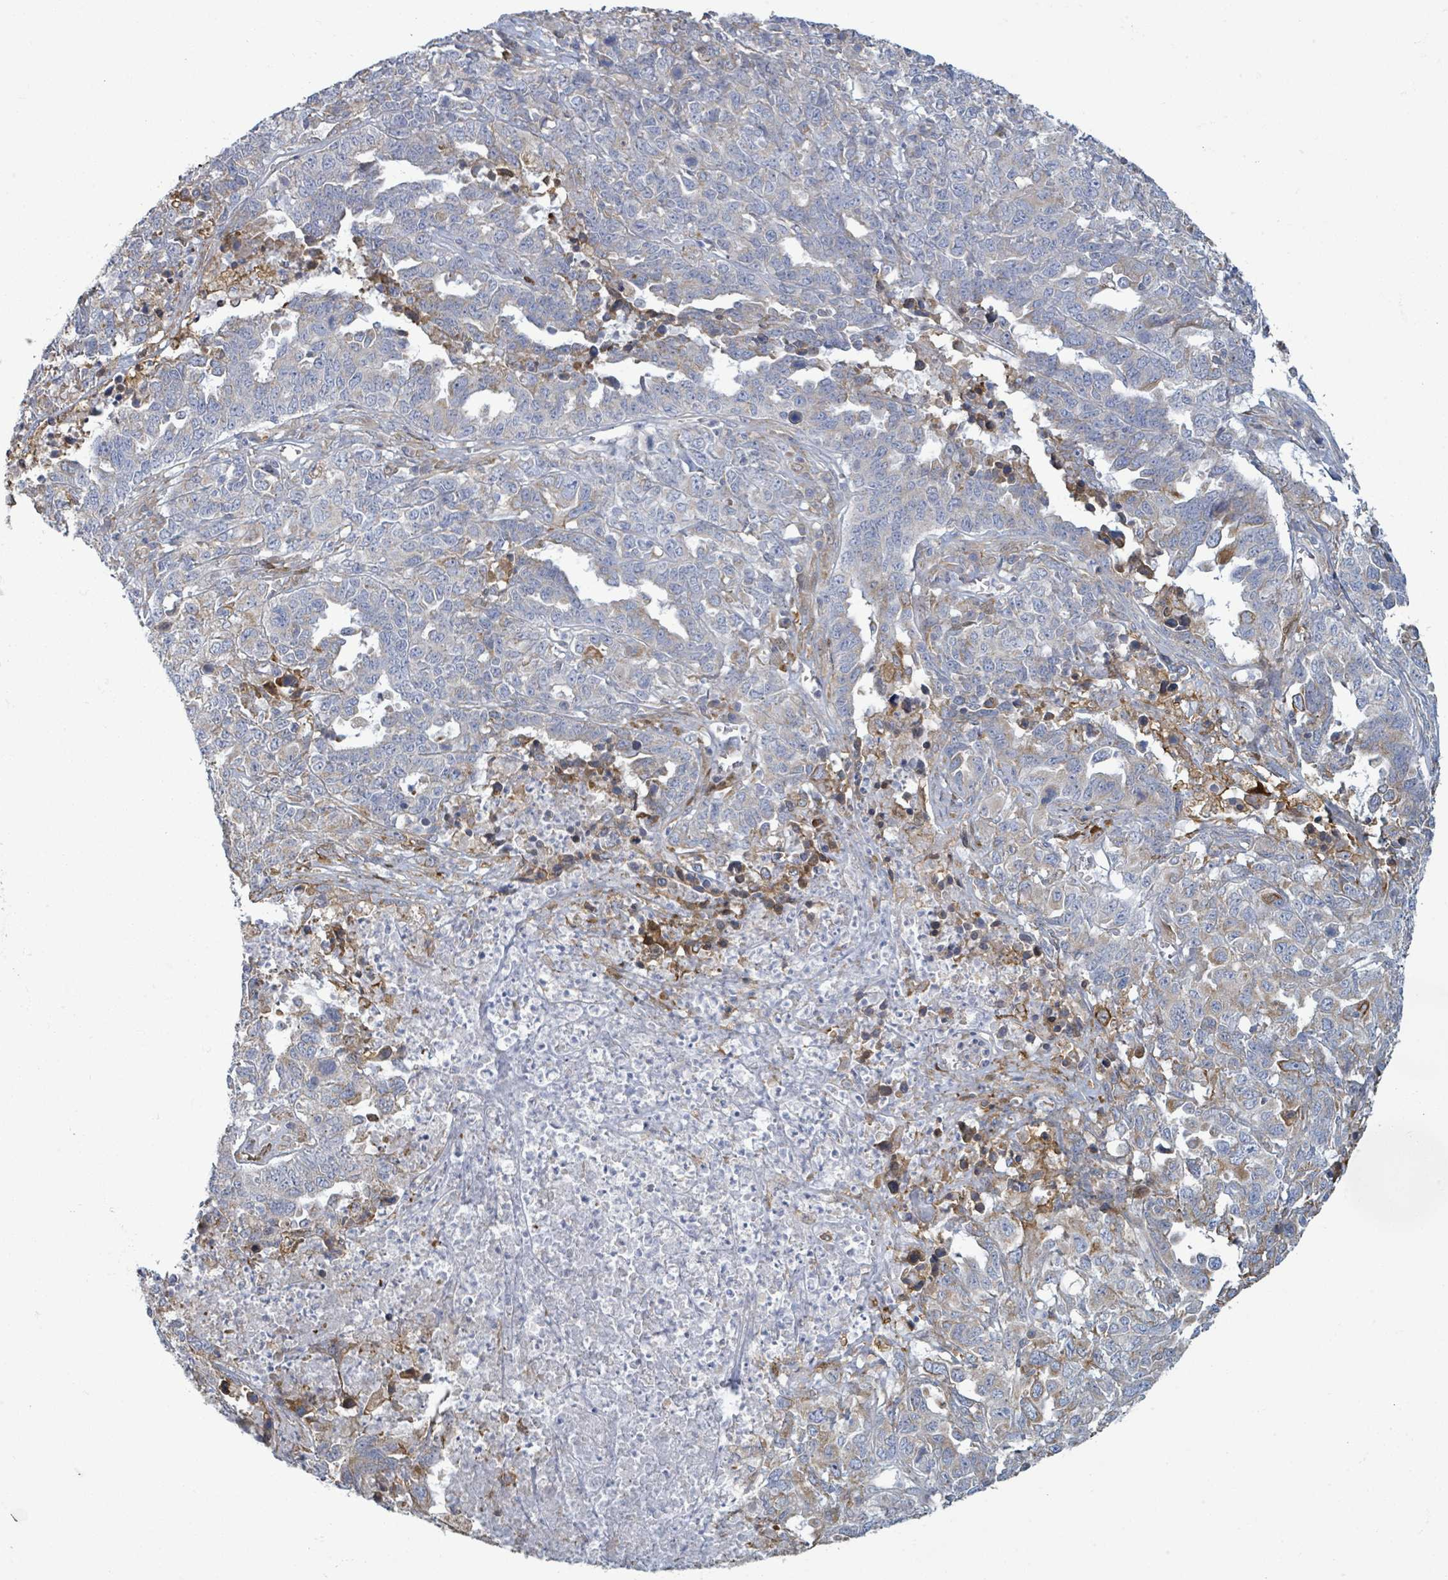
{"staining": {"intensity": "moderate", "quantity": "<25%", "location": "cytoplasmic/membranous"}, "tissue": "ovarian cancer", "cell_type": "Tumor cells", "image_type": "cancer", "snomed": [{"axis": "morphology", "description": "Carcinoma, endometroid"}, {"axis": "topography", "description": "Ovary"}], "caption": "About <25% of tumor cells in human endometroid carcinoma (ovarian) show moderate cytoplasmic/membranous protein positivity as visualized by brown immunohistochemical staining.", "gene": "COL13A1", "patient": {"sex": "female", "age": 62}}